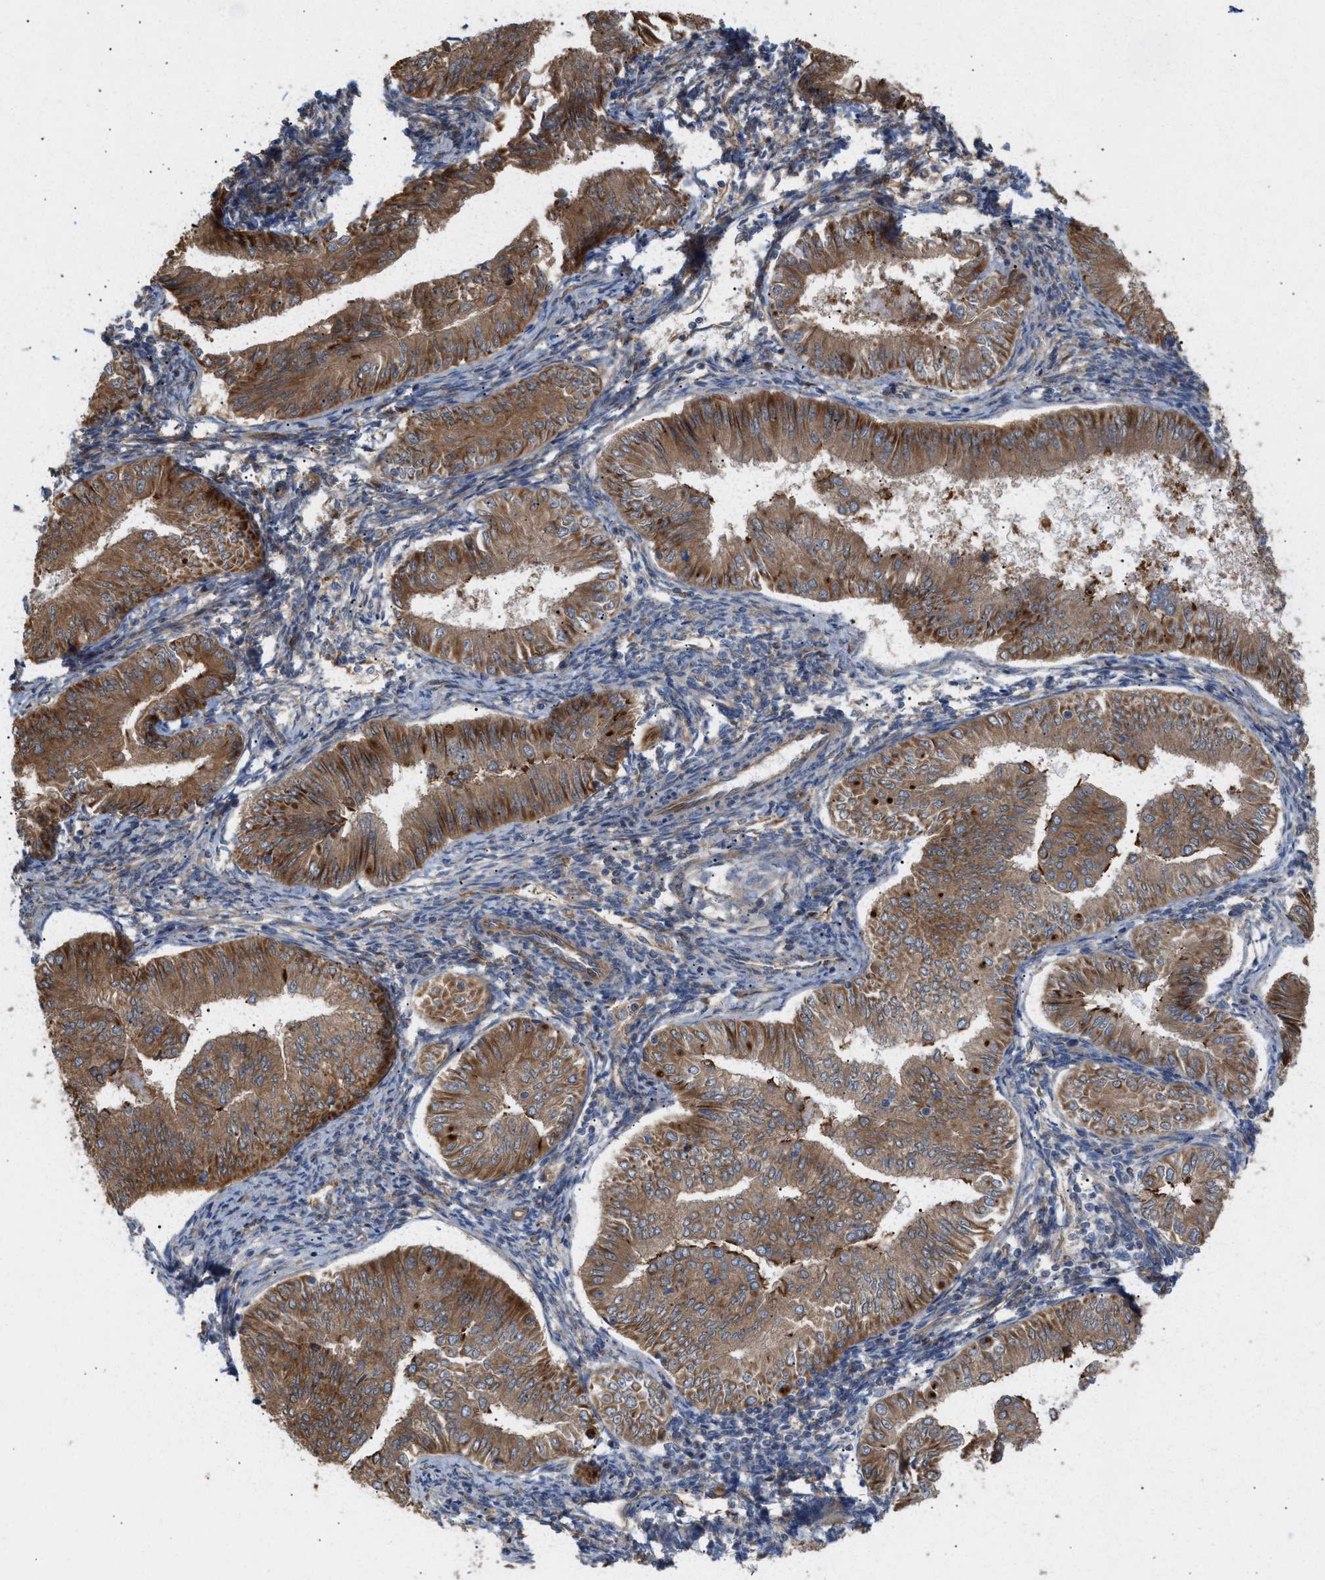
{"staining": {"intensity": "moderate", "quantity": ">75%", "location": "cytoplasmic/membranous"}, "tissue": "endometrial cancer", "cell_type": "Tumor cells", "image_type": "cancer", "snomed": [{"axis": "morphology", "description": "Normal tissue, NOS"}, {"axis": "morphology", "description": "Adenocarcinoma, NOS"}, {"axis": "topography", "description": "Endometrium"}], "caption": "There is medium levels of moderate cytoplasmic/membranous staining in tumor cells of endometrial cancer (adenocarcinoma), as demonstrated by immunohistochemical staining (brown color).", "gene": "EPS15L1", "patient": {"sex": "female", "age": 53}}